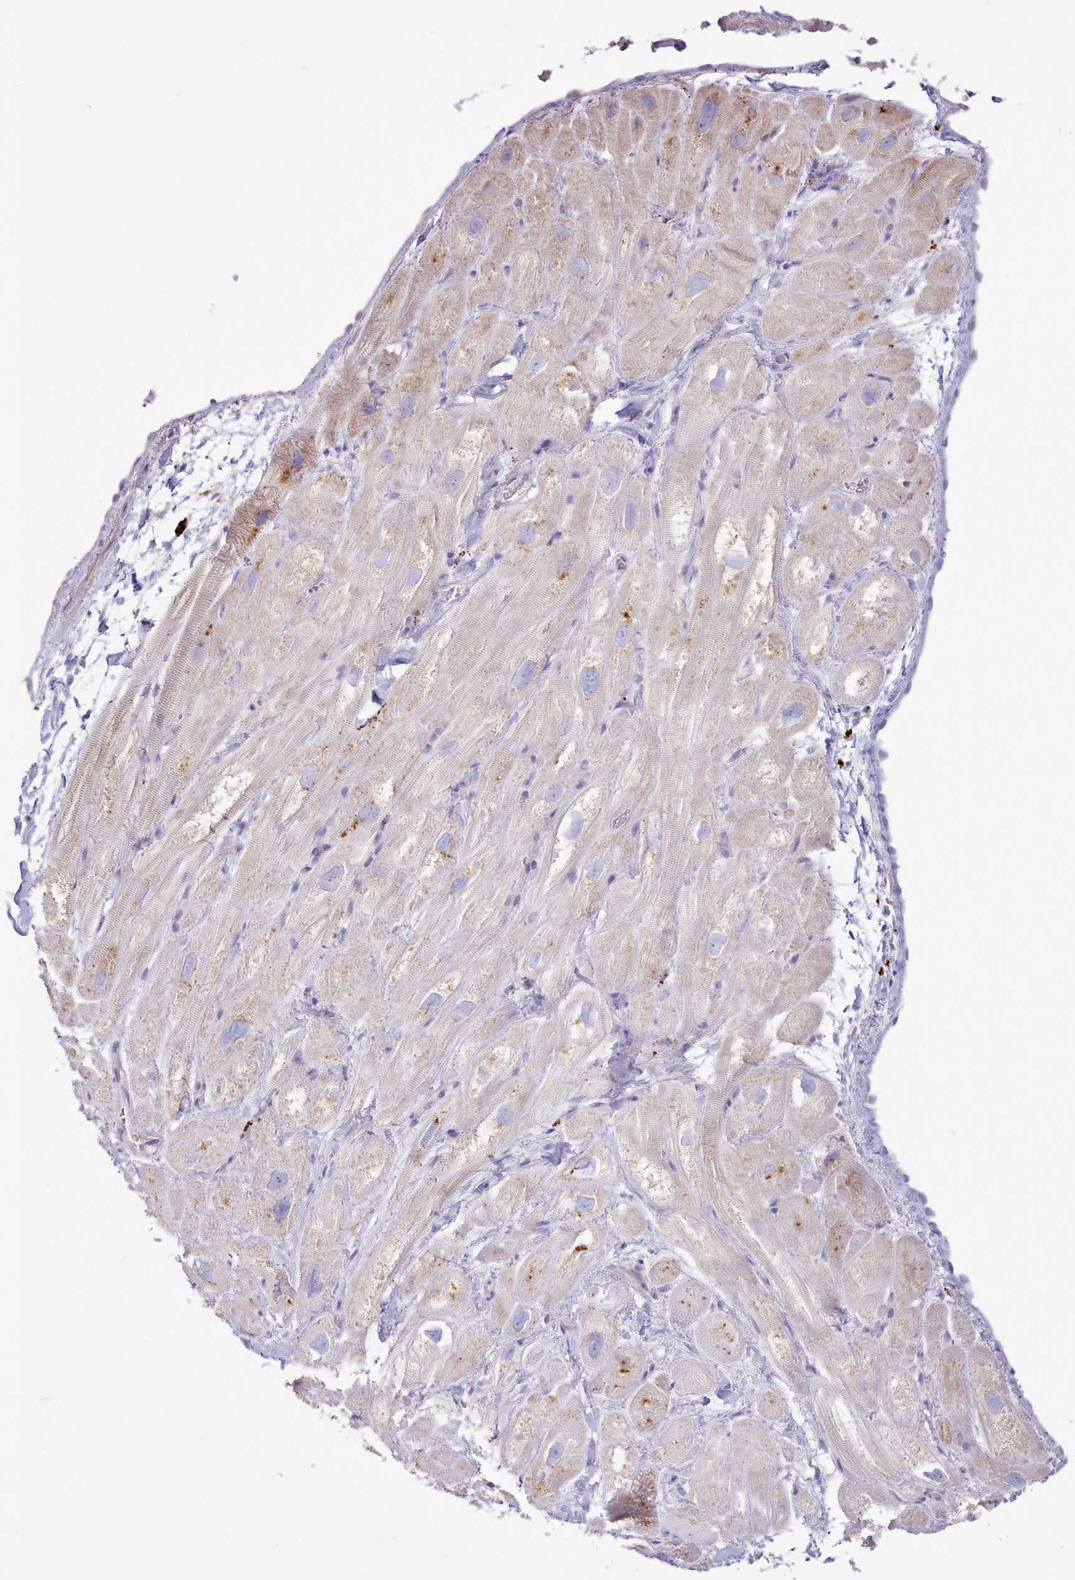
{"staining": {"intensity": "weak", "quantity": "<25%", "location": "cytoplasmic/membranous"}, "tissue": "heart muscle", "cell_type": "Cardiomyocytes", "image_type": "normal", "snomed": [{"axis": "morphology", "description": "Normal tissue, NOS"}, {"axis": "topography", "description": "Heart"}], "caption": "Human heart muscle stained for a protein using immunohistochemistry demonstrates no expression in cardiomyocytes.", "gene": "SRD5A1", "patient": {"sex": "male", "age": 49}}